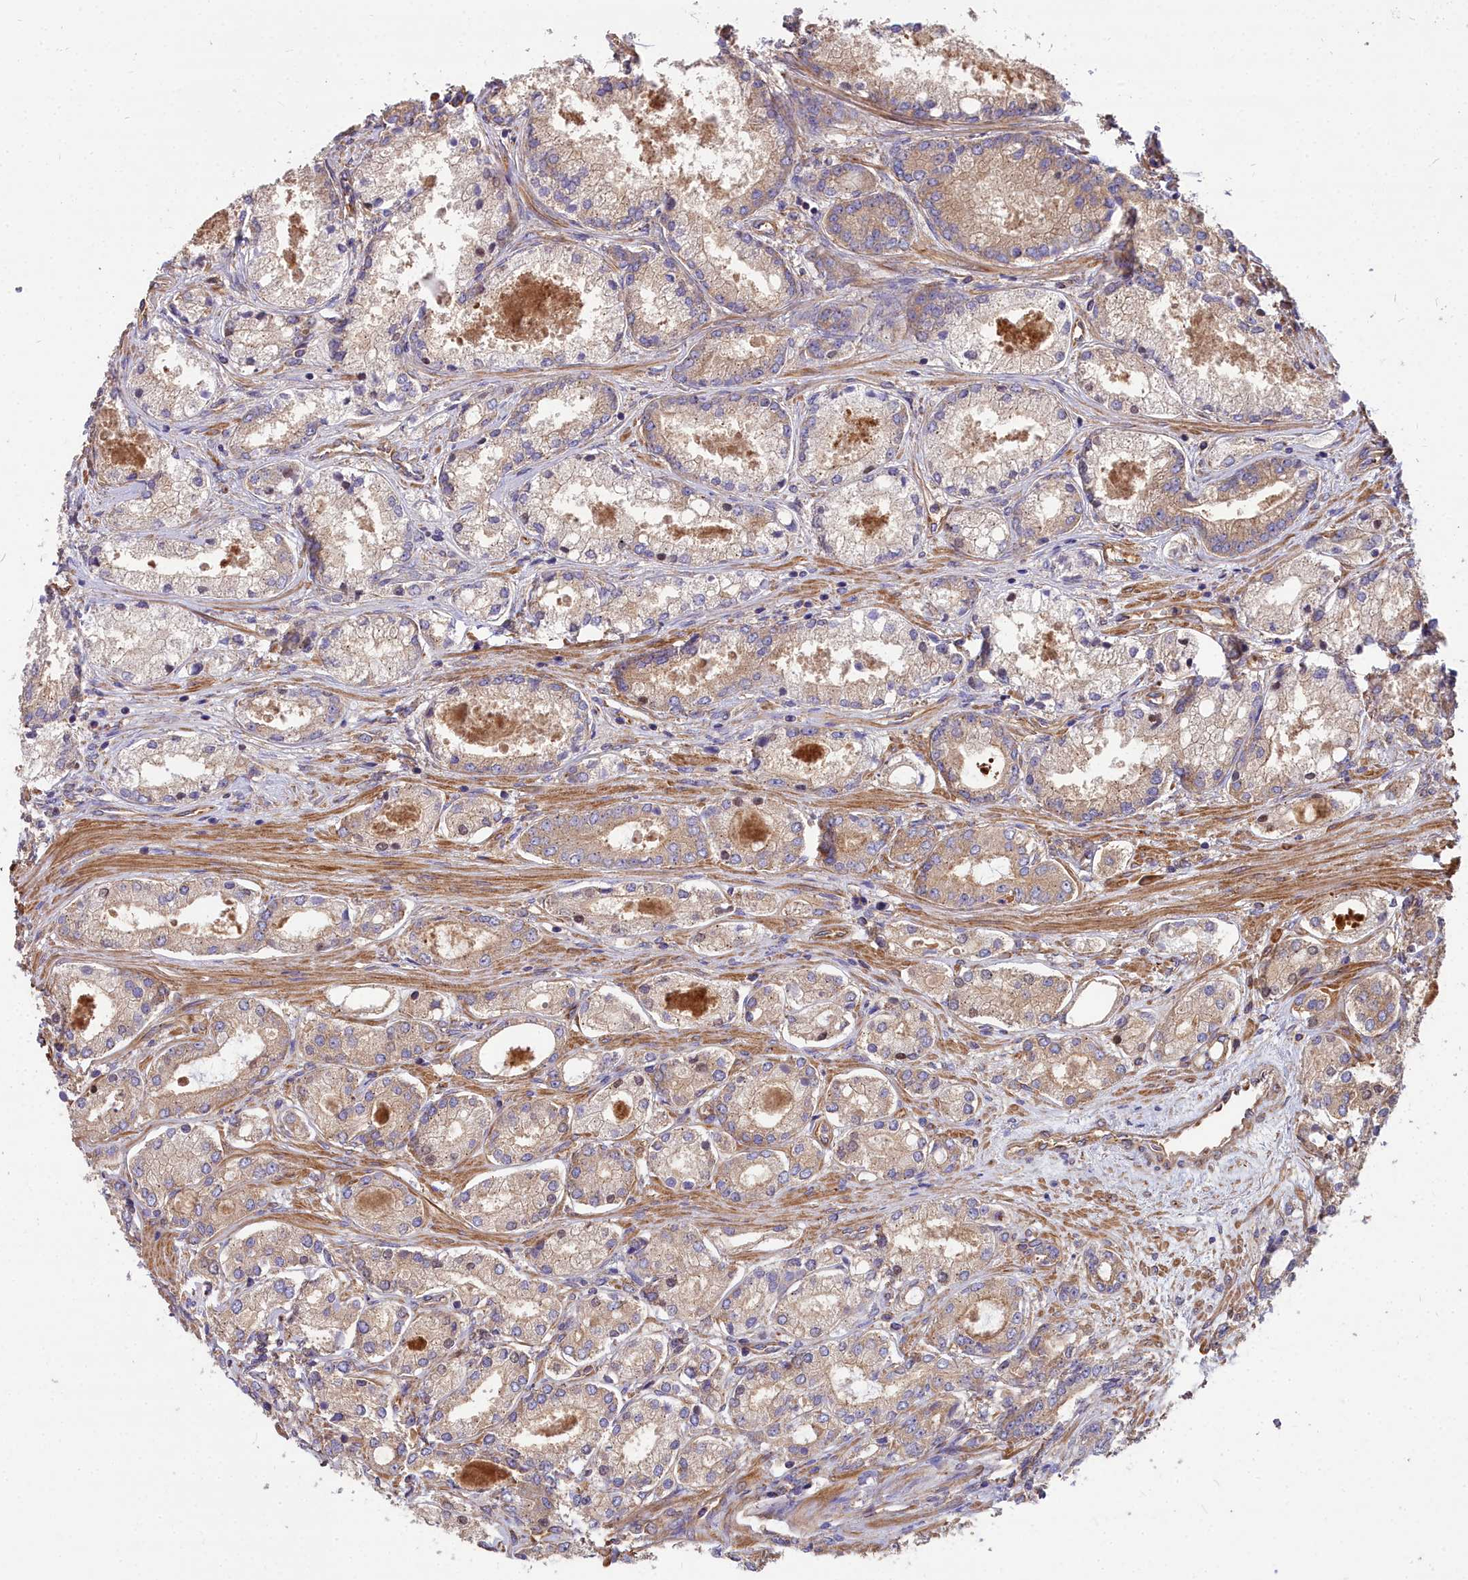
{"staining": {"intensity": "weak", "quantity": ">75%", "location": "cytoplasmic/membranous"}, "tissue": "prostate cancer", "cell_type": "Tumor cells", "image_type": "cancer", "snomed": [{"axis": "morphology", "description": "Adenocarcinoma, Low grade"}, {"axis": "topography", "description": "Prostate"}], "caption": "Immunohistochemical staining of human prostate cancer shows low levels of weak cytoplasmic/membranous protein positivity in about >75% of tumor cells.", "gene": "DCTN3", "patient": {"sex": "male", "age": 68}}